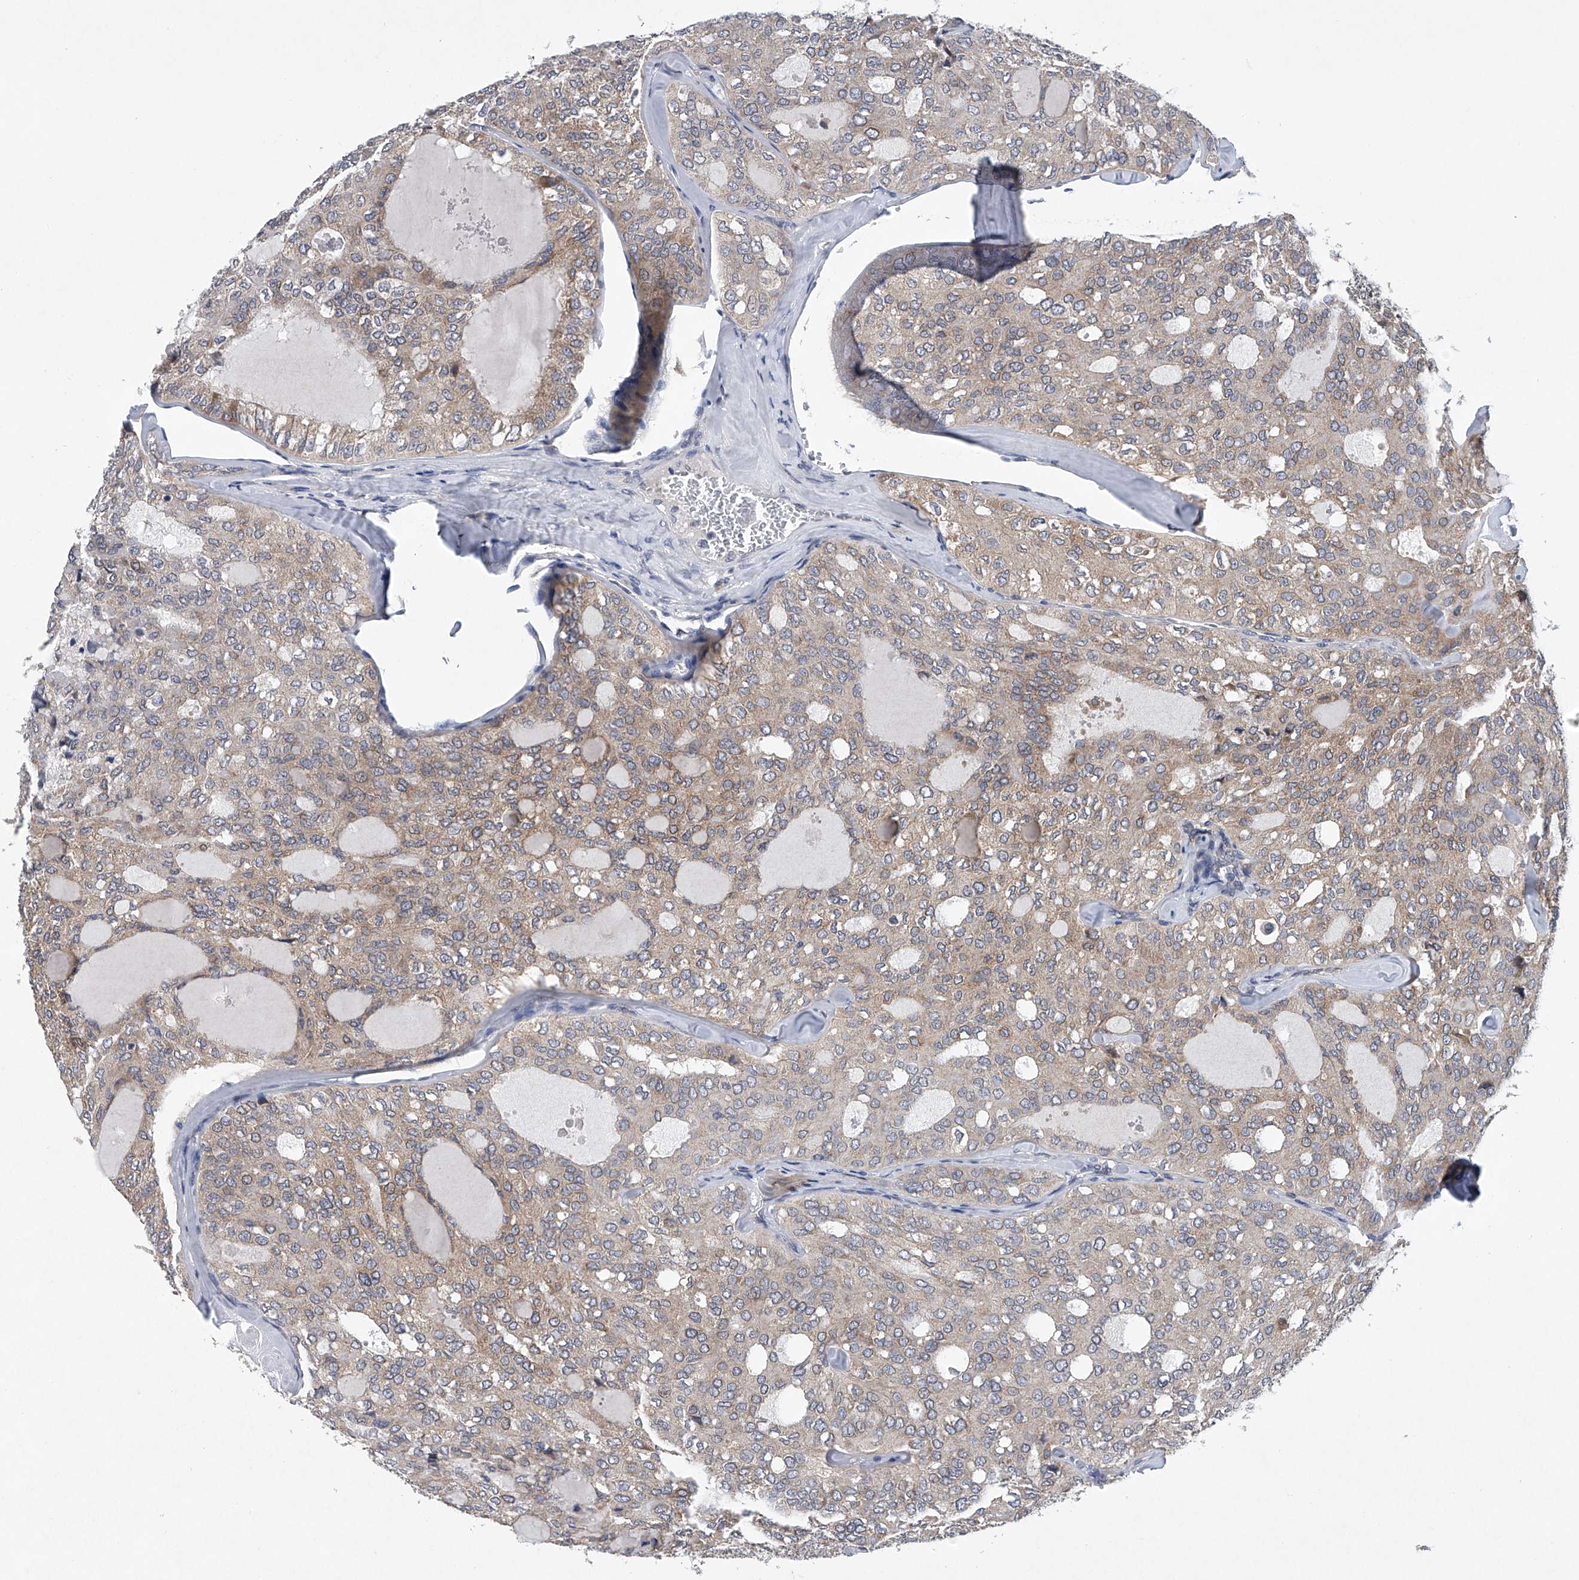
{"staining": {"intensity": "weak", "quantity": "<25%", "location": "cytoplasmic/membranous"}, "tissue": "thyroid cancer", "cell_type": "Tumor cells", "image_type": "cancer", "snomed": [{"axis": "morphology", "description": "Follicular adenoma carcinoma, NOS"}, {"axis": "topography", "description": "Thyroid gland"}], "caption": "An immunohistochemistry (IHC) micrograph of thyroid cancer is shown. There is no staining in tumor cells of thyroid cancer.", "gene": "RNF5", "patient": {"sex": "male", "age": 75}}